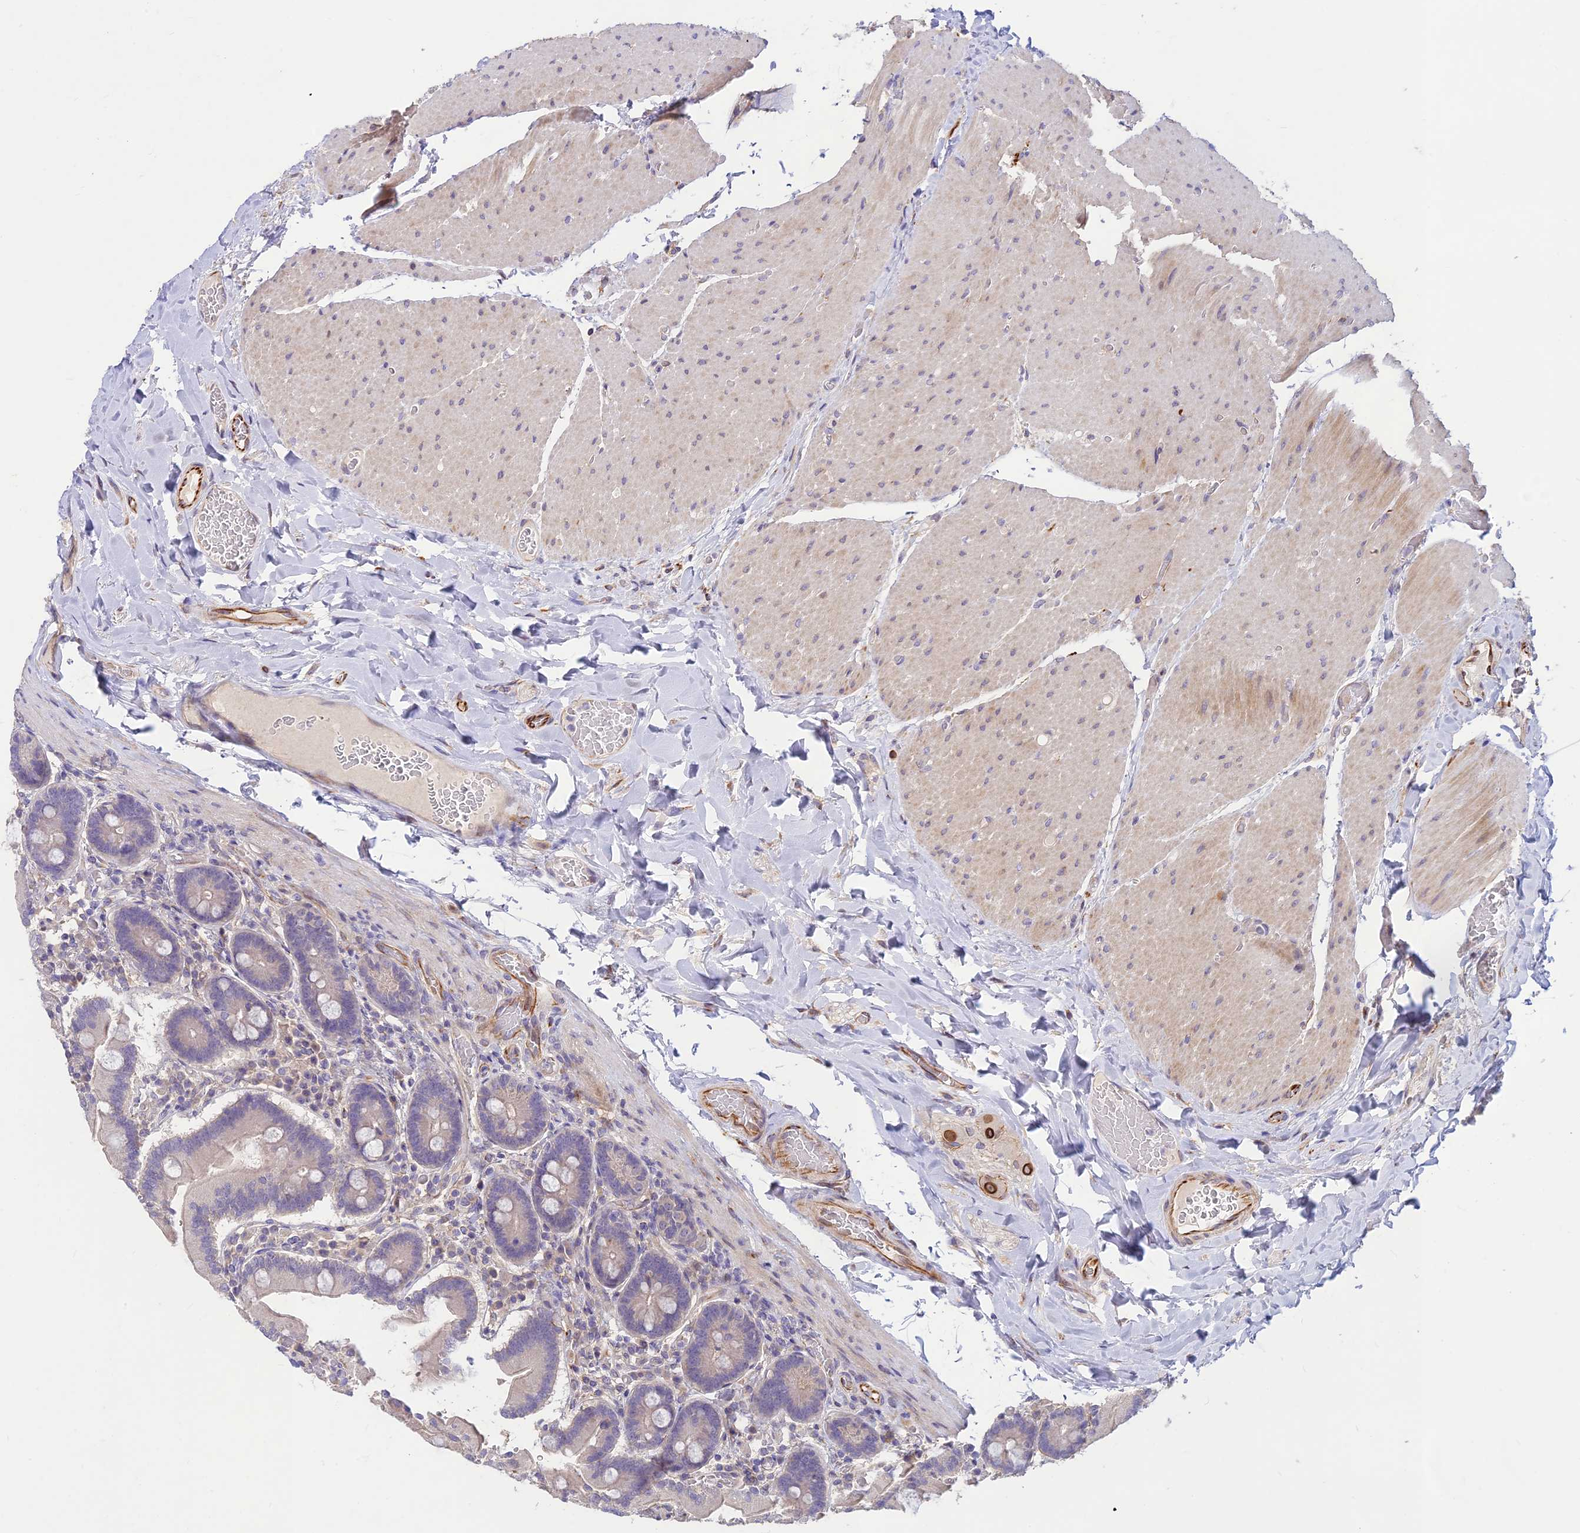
{"staining": {"intensity": "negative", "quantity": "none", "location": "none"}, "tissue": "duodenum", "cell_type": "Glandular cells", "image_type": "normal", "snomed": [{"axis": "morphology", "description": "Normal tissue, NOS"}, {"axis": "topography", "description": "Duodenum"}], "caption": "Immunohistochemistry (IHC) micrograph of normal duodenum stained for a protein (brown), which demonstrates no staining in glandular cells.", "gene": "ST8SIA5", "patient": {"sex": "female", "age": 62}}